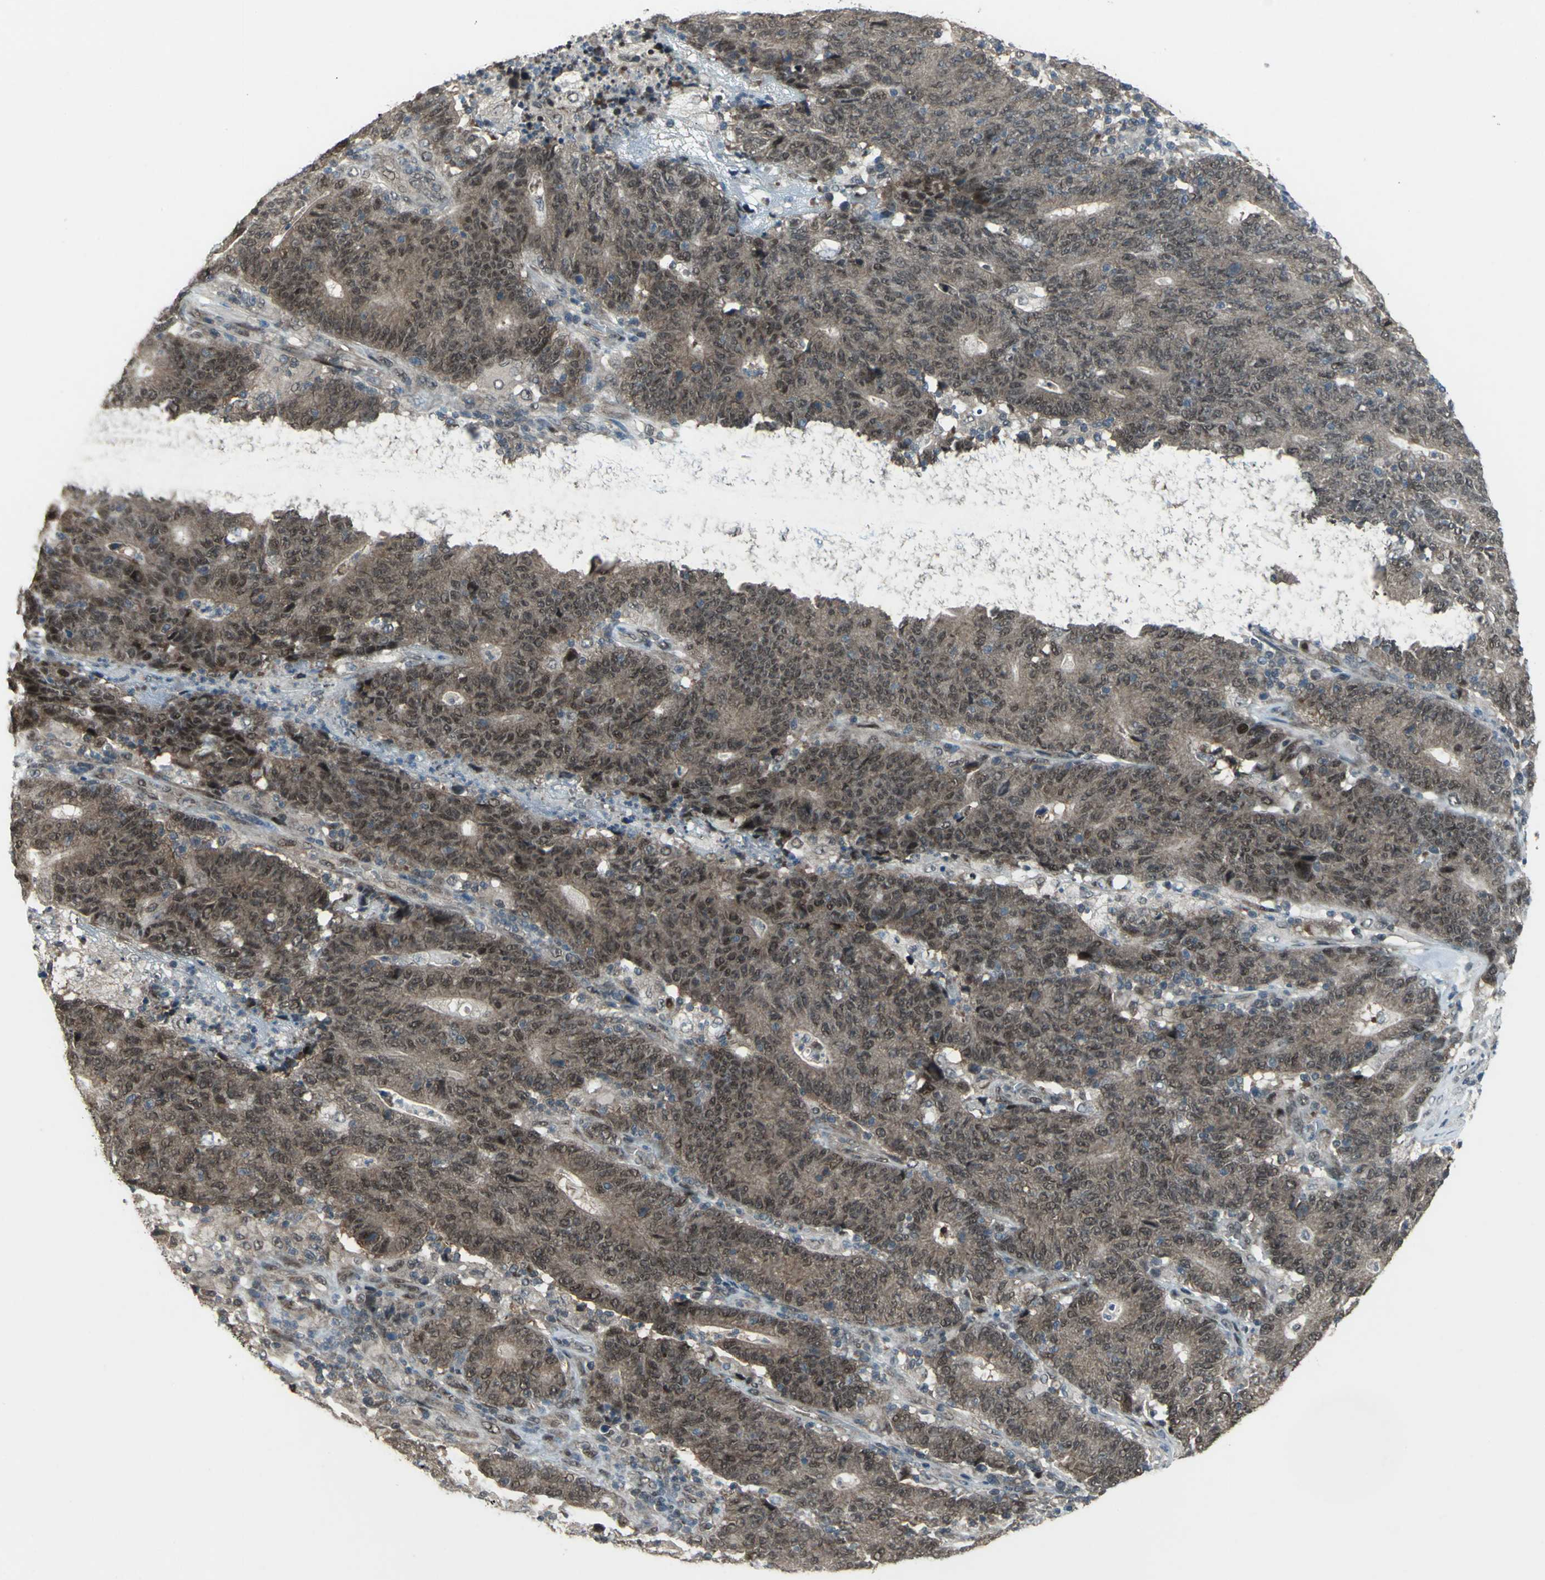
{"staining": {"intensity": "moderate", "quantity": ">75%", "location": "cytoplasmic/membranous,nuclear"}, "tissue": "colorectal cancer", "cell_type": "Tumor cells", "image_type": "cancer", "snomed": [{"axis": "morphology", "description": "Normal tissue, NOS"}, {"axis": "morphology", "description": "Adenocarcinoma, NOS"}, {"axis": "topography", "description": "Colon"}], "caption": "Moderate cytoplasmic/membranous and nuclear protein staining is appreciated in approximately >75% of tumor cells in colorectal cancer.", "gene": "COPS5", "patient": {"sex": "female", "age": 75}}